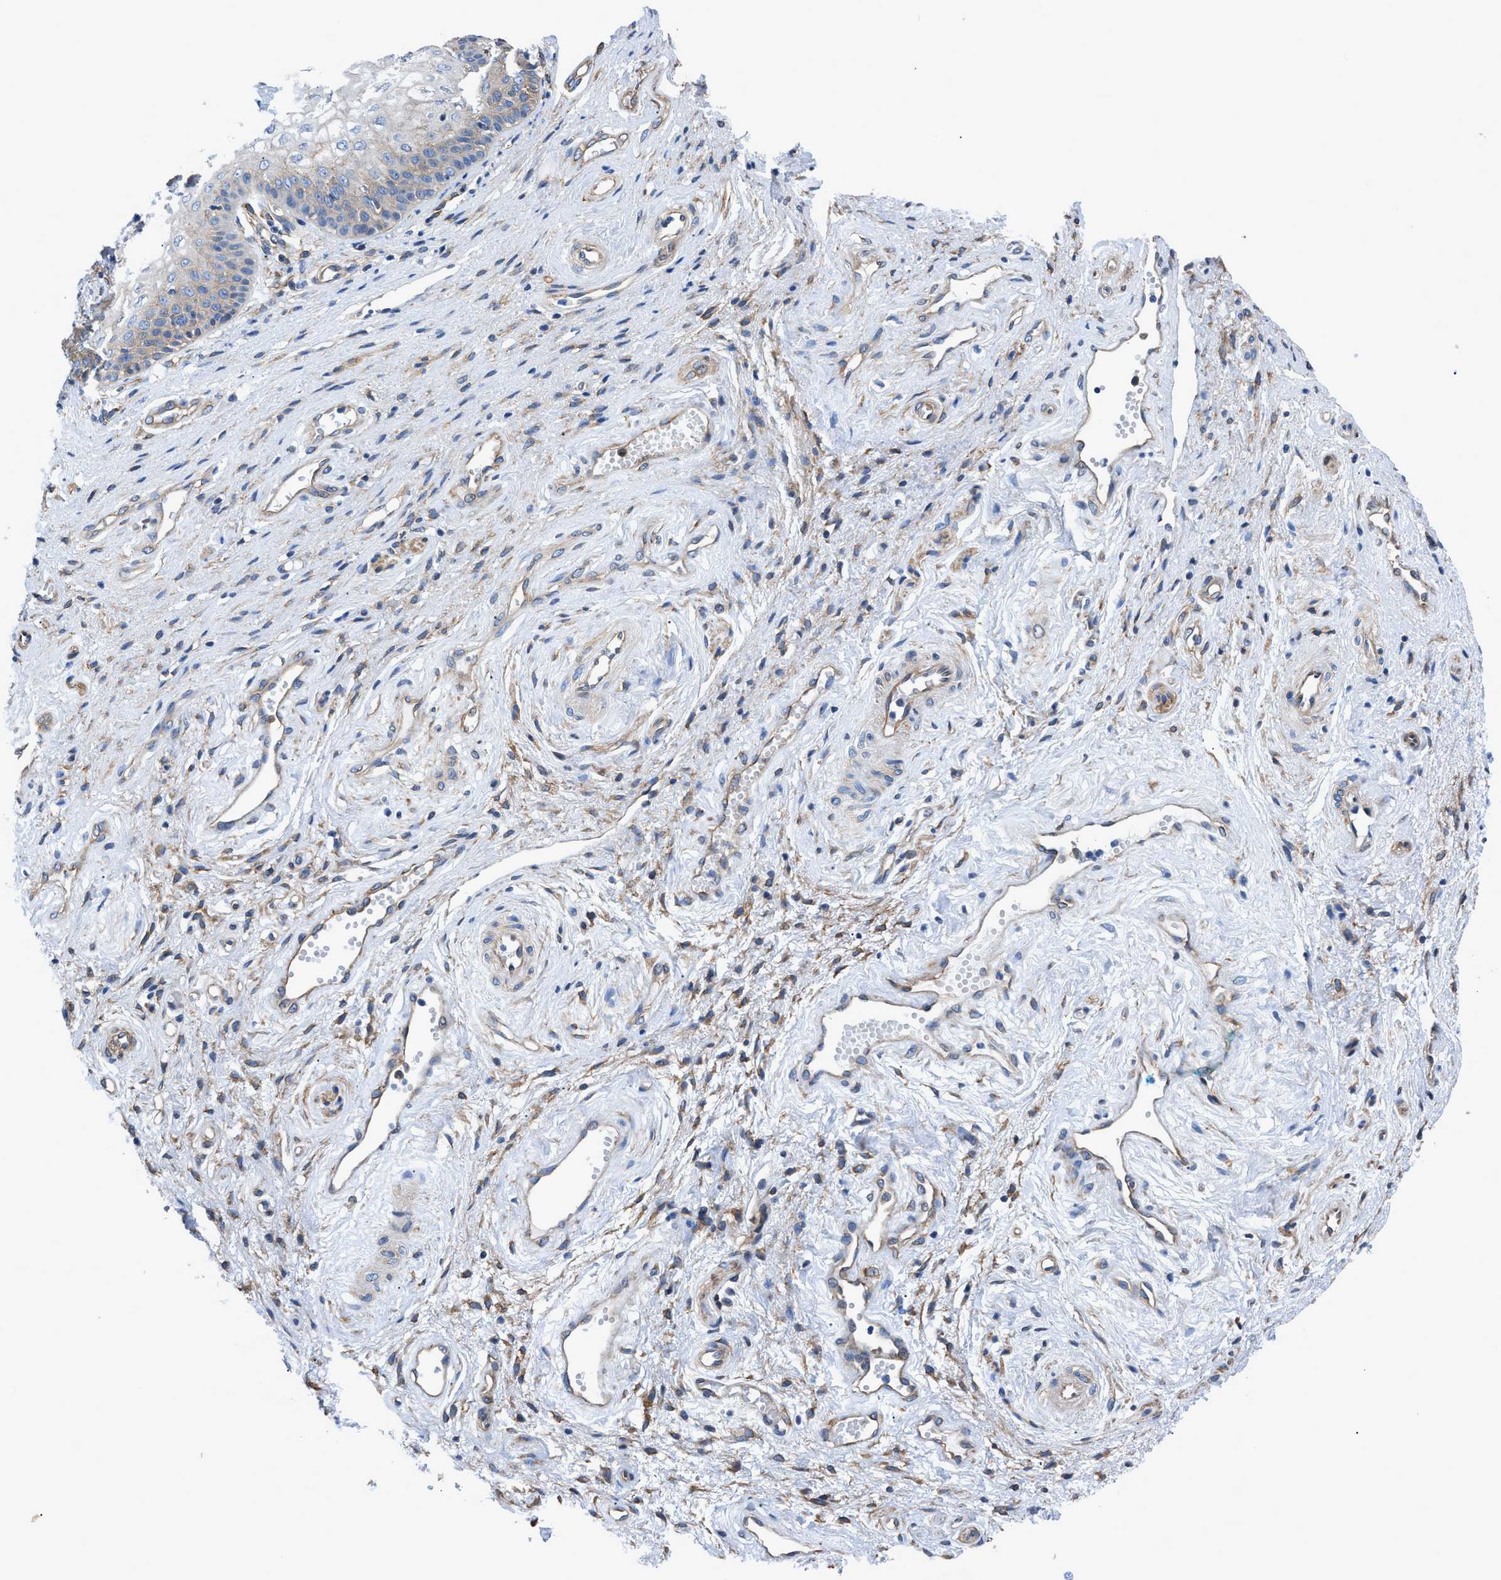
{"staining": {"intensity": "weak", "quantity": "25%-75%", "location": "cytoplasmic/membranous"}, "tissue": "vagina", "cell_type": "Squamous epithelial cells", "image_type": "normal", "snomed": [{"axis": "morphology", "description": "Normal tissue, NOS"}, {"axis": "topography", "description": "Vagina"}], "caption": "High-magnification brightfield microscopy of unremarkable vagina stained with DAB (brown) and counterstained with hematoxylin (blue). squamous epithelial cells exhibit weak cytoplasmic/membranous expression is identified in approximately25%-75% of cells. The protein of interest is stained brown, and the nuclei are stained in blue (DAB (3,3'-diaminobenzidine) IHC with brightfield microscopy, high magnification).", "gene": "DMAC1", "patient": {"sex": "female", "age": 34}}